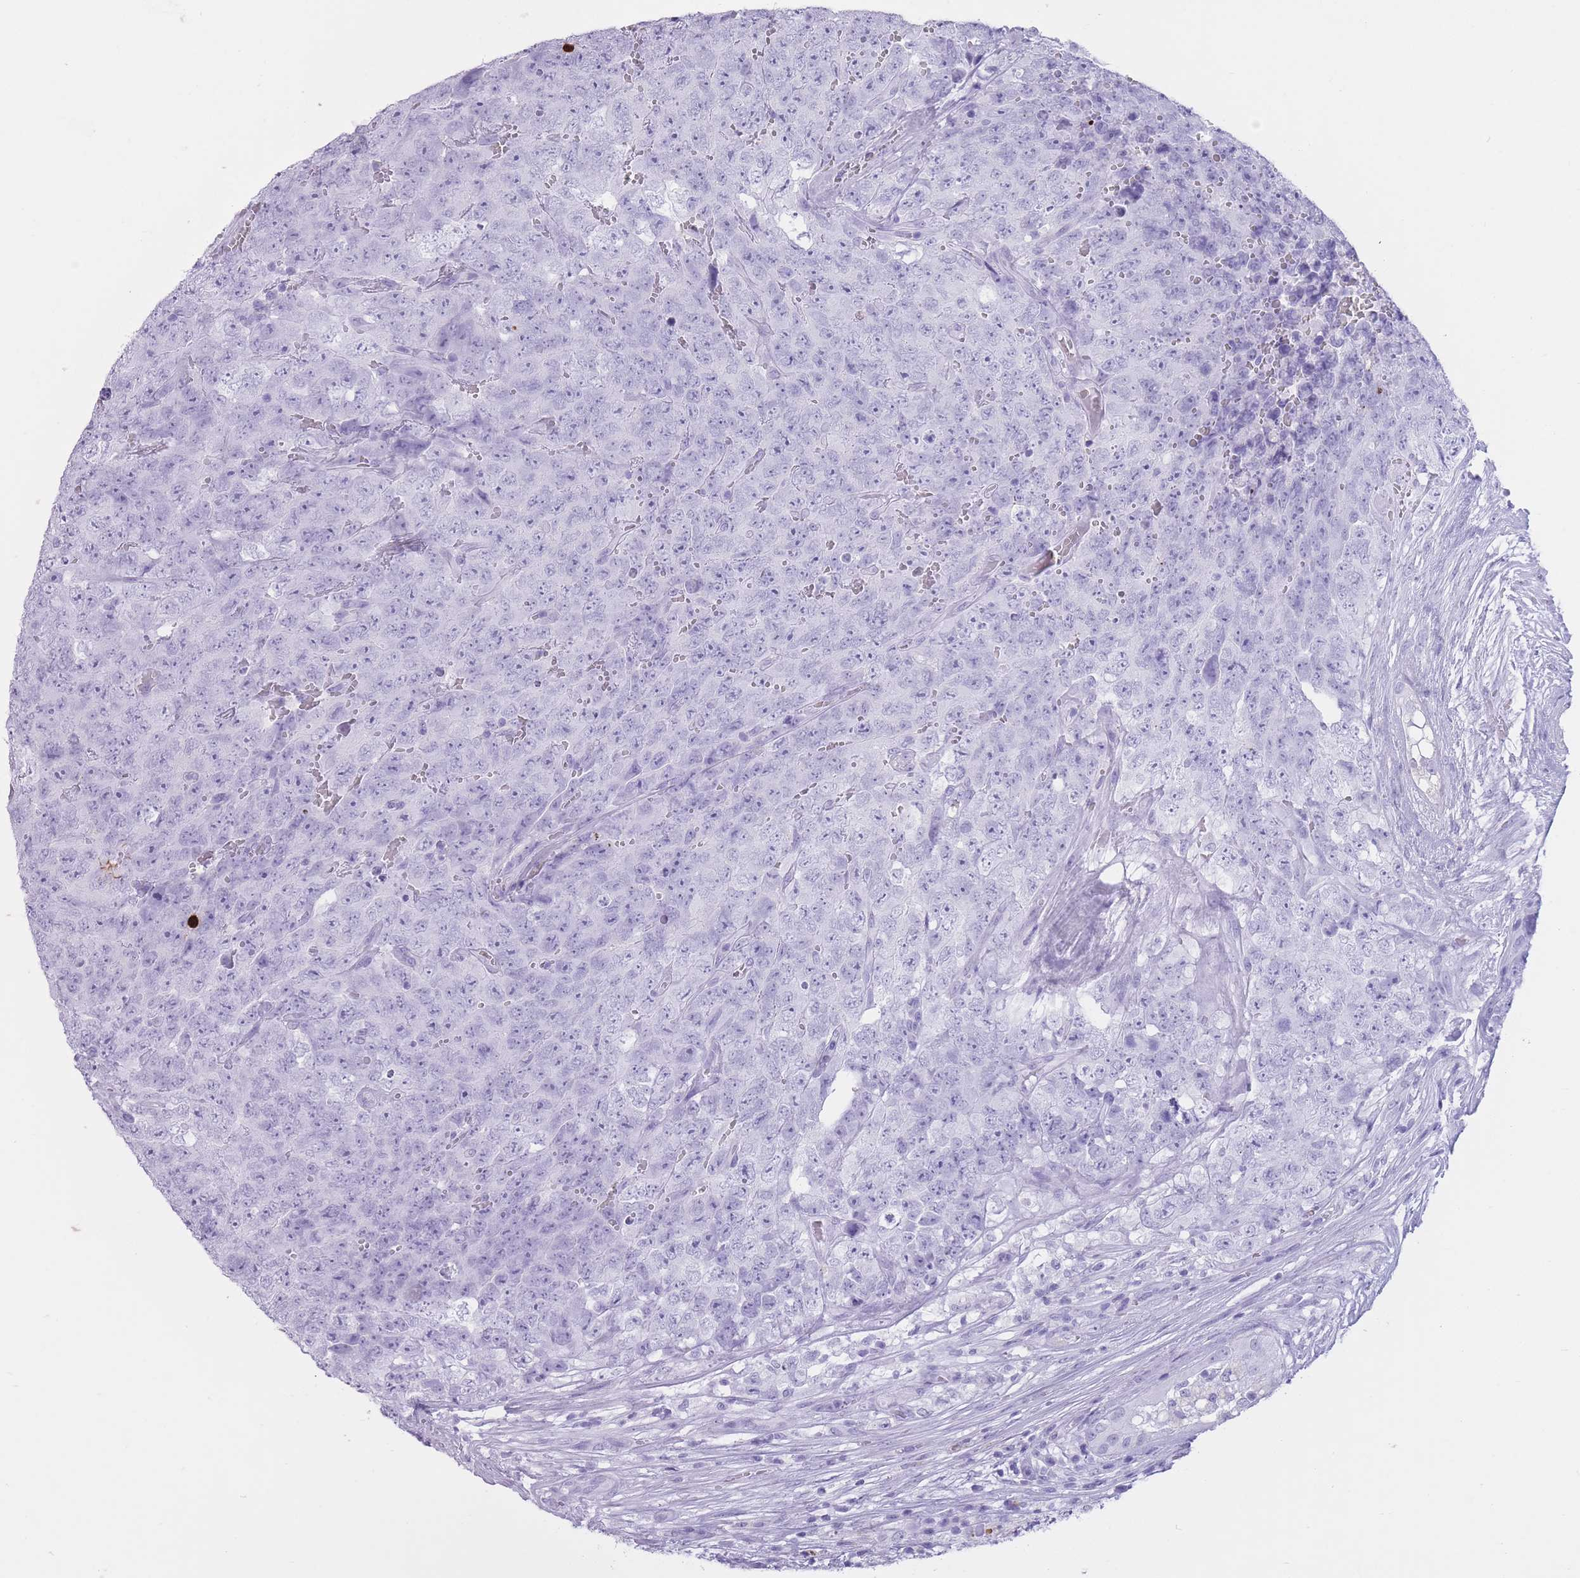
{"staining": {"intensity": "negative", "quantity": "none", "location": "none"}, "tissue": "testis cancer", "cell_type": "Tumor cells", "image_type": "cancer", "snomed": [{"axis": "morphology", "description": "Seminoma, NOS"}, {"axis": "morphology", "description": "Teratoma, malignant, NOS"}, {"axis": "topography", "description": "Testis"}], "caption": "There is no significant expression in tumor cells of testis seminoma.", "gene": "OR4F21", "patient": {"sex": "male", "age": 34}}